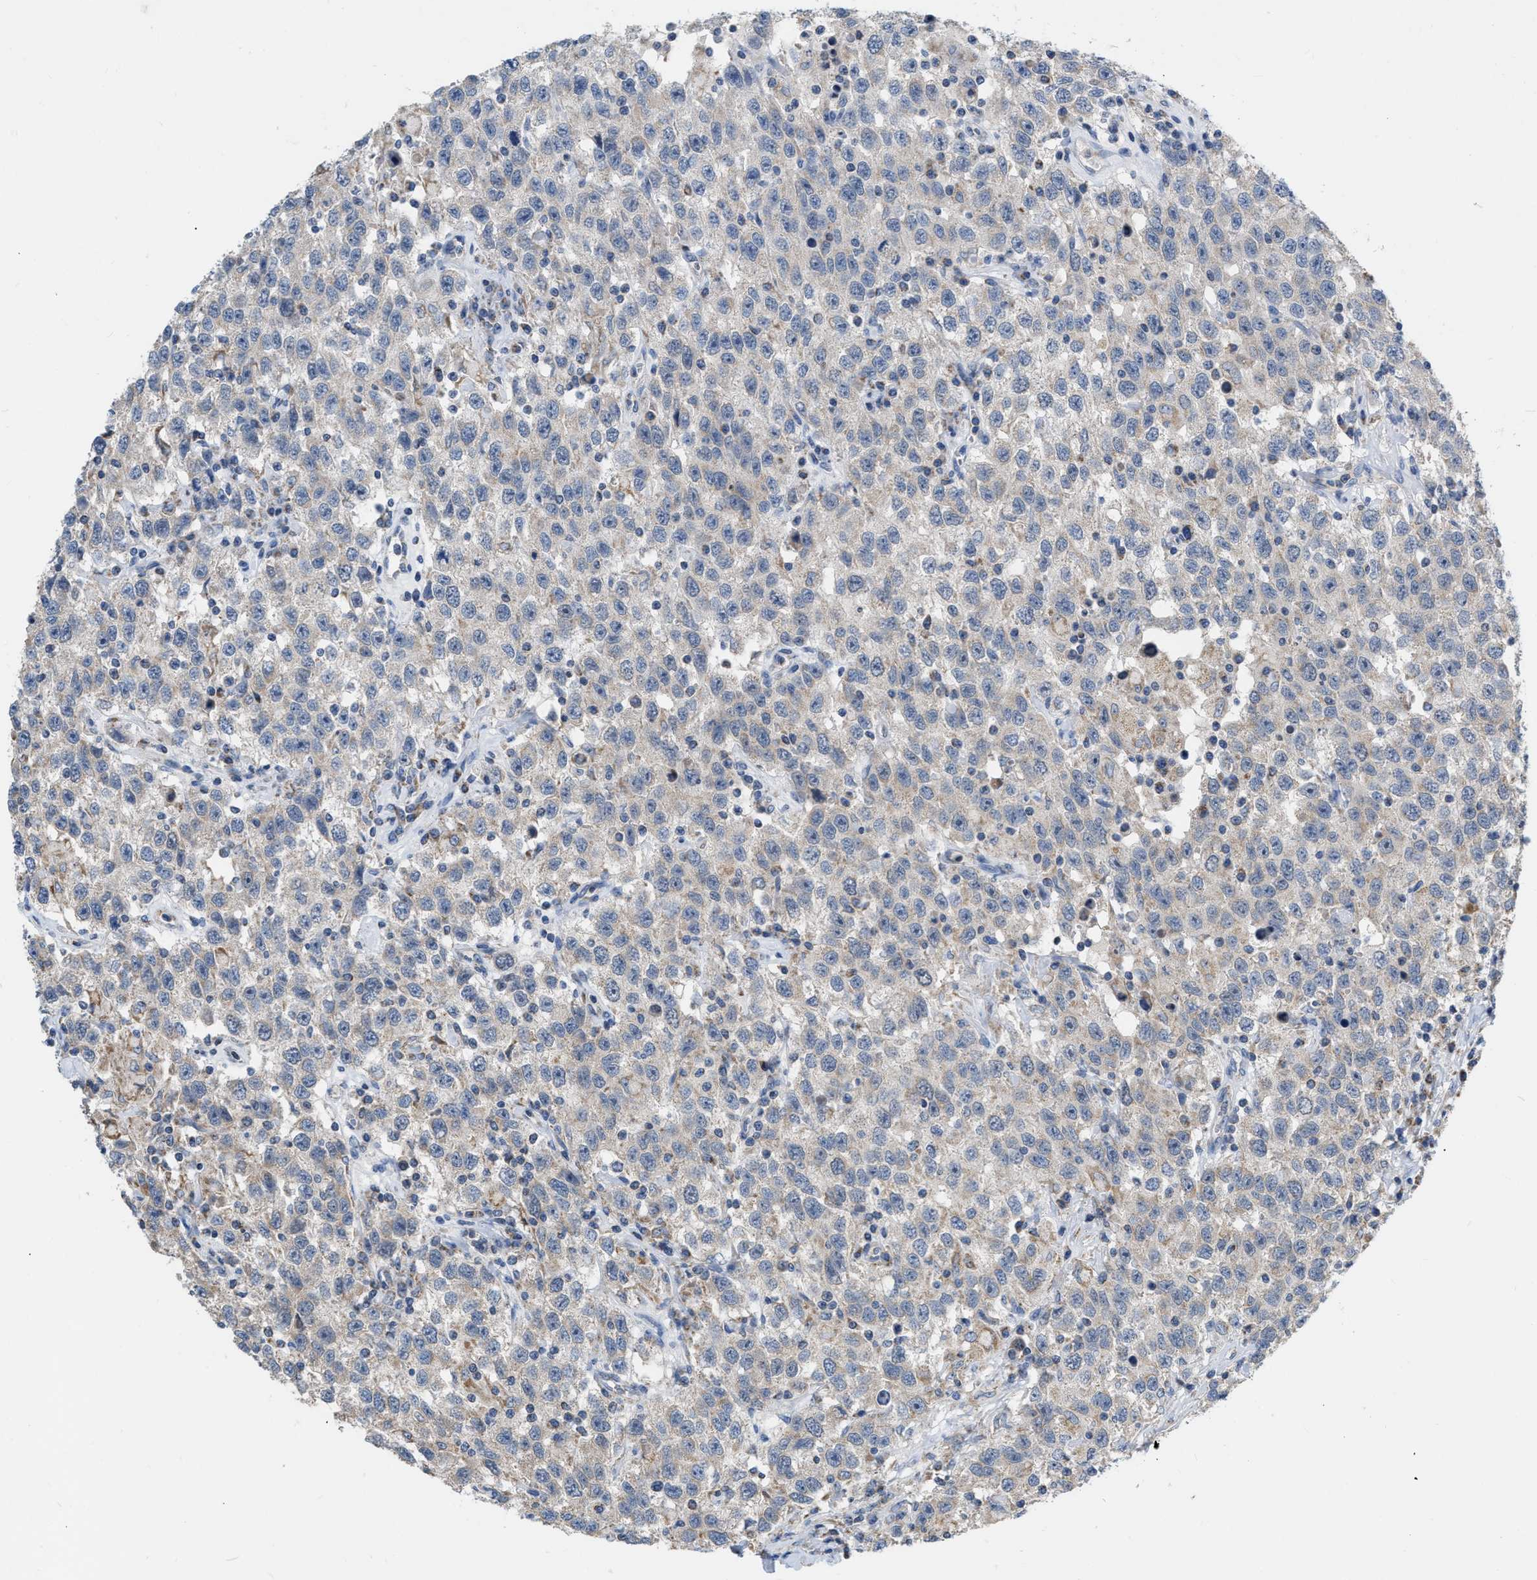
{"staining": {"intensity": "negative", "quantity": "none", "location": "none"}, "tissue": "testis cancer", "cell_type": "Tumor cells", "image_type": "cancer", "snomed": [{"axis": "morphology", "description": "Seminoma, NOS"}, {"axis": "topography", "description": "Testis"}], "caption": "This is a photomicrograph of immunohistochemistry (IHC) staining of testis seminoma, which shows no staining in tumor cells. (DAB immunohistochemistry visualized using brightfield microscopy, high magnification).", "gene": "DDX56", "patient": {"sex": "male", "age": 41}}